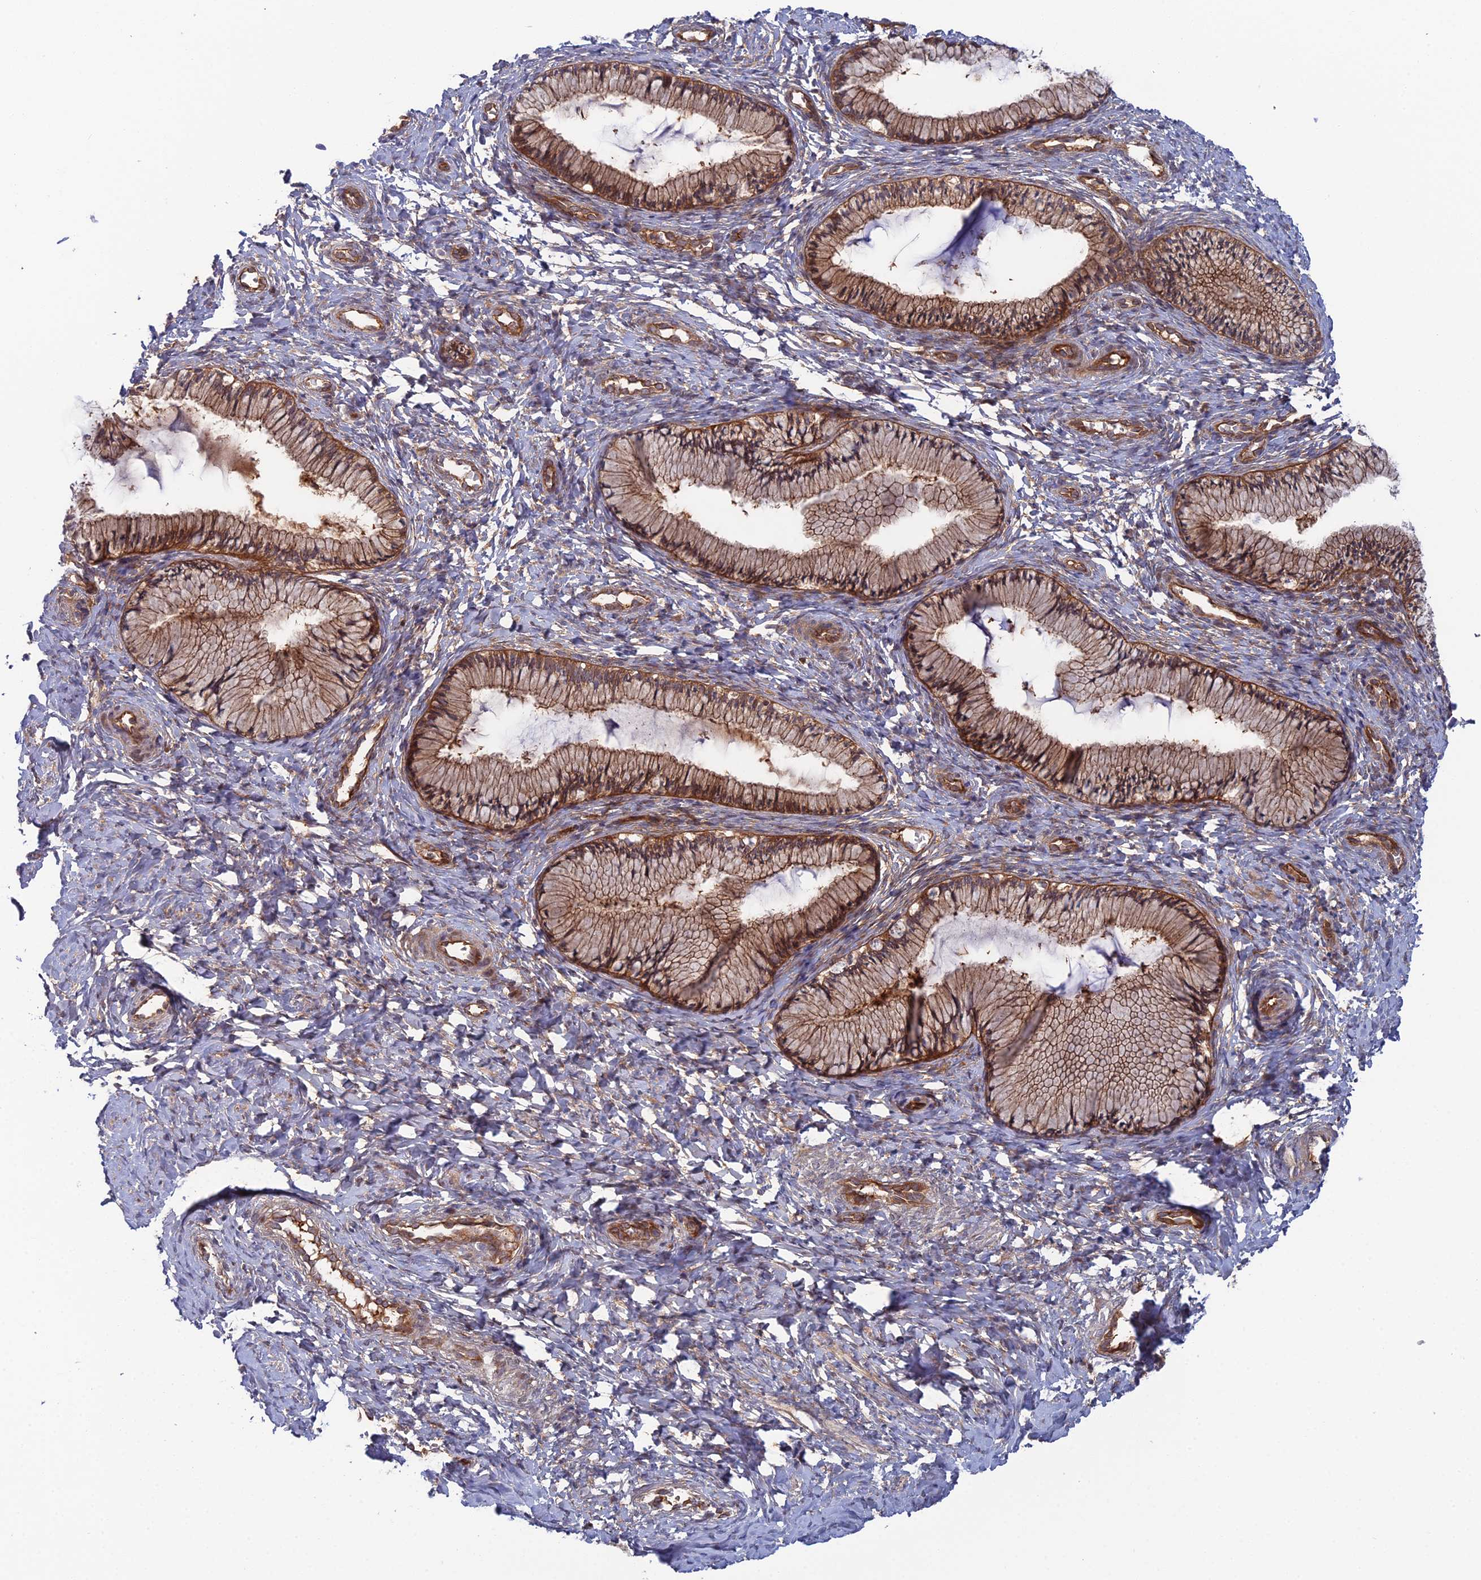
{"staining": {"intensity": "moderate", "quantity": ">75%", "location": "cytoplasmic/membranous"}, "tissue": "cervix", "cell_type": "Glandular cells", "image_type": "normal", "snomed": [{"axis": "morphology", "description": "Normal tissue, NOS"}, {"axis": "topography", "description": "Cervix"}], "caption": "Protein expression analysis of normal human cervix reveals moderate cytoplasmic/membranous positivity in approximately >75% of glandular cells.", "gene": "ABHD1", "patient": {"sex": "female", "age": 27}}